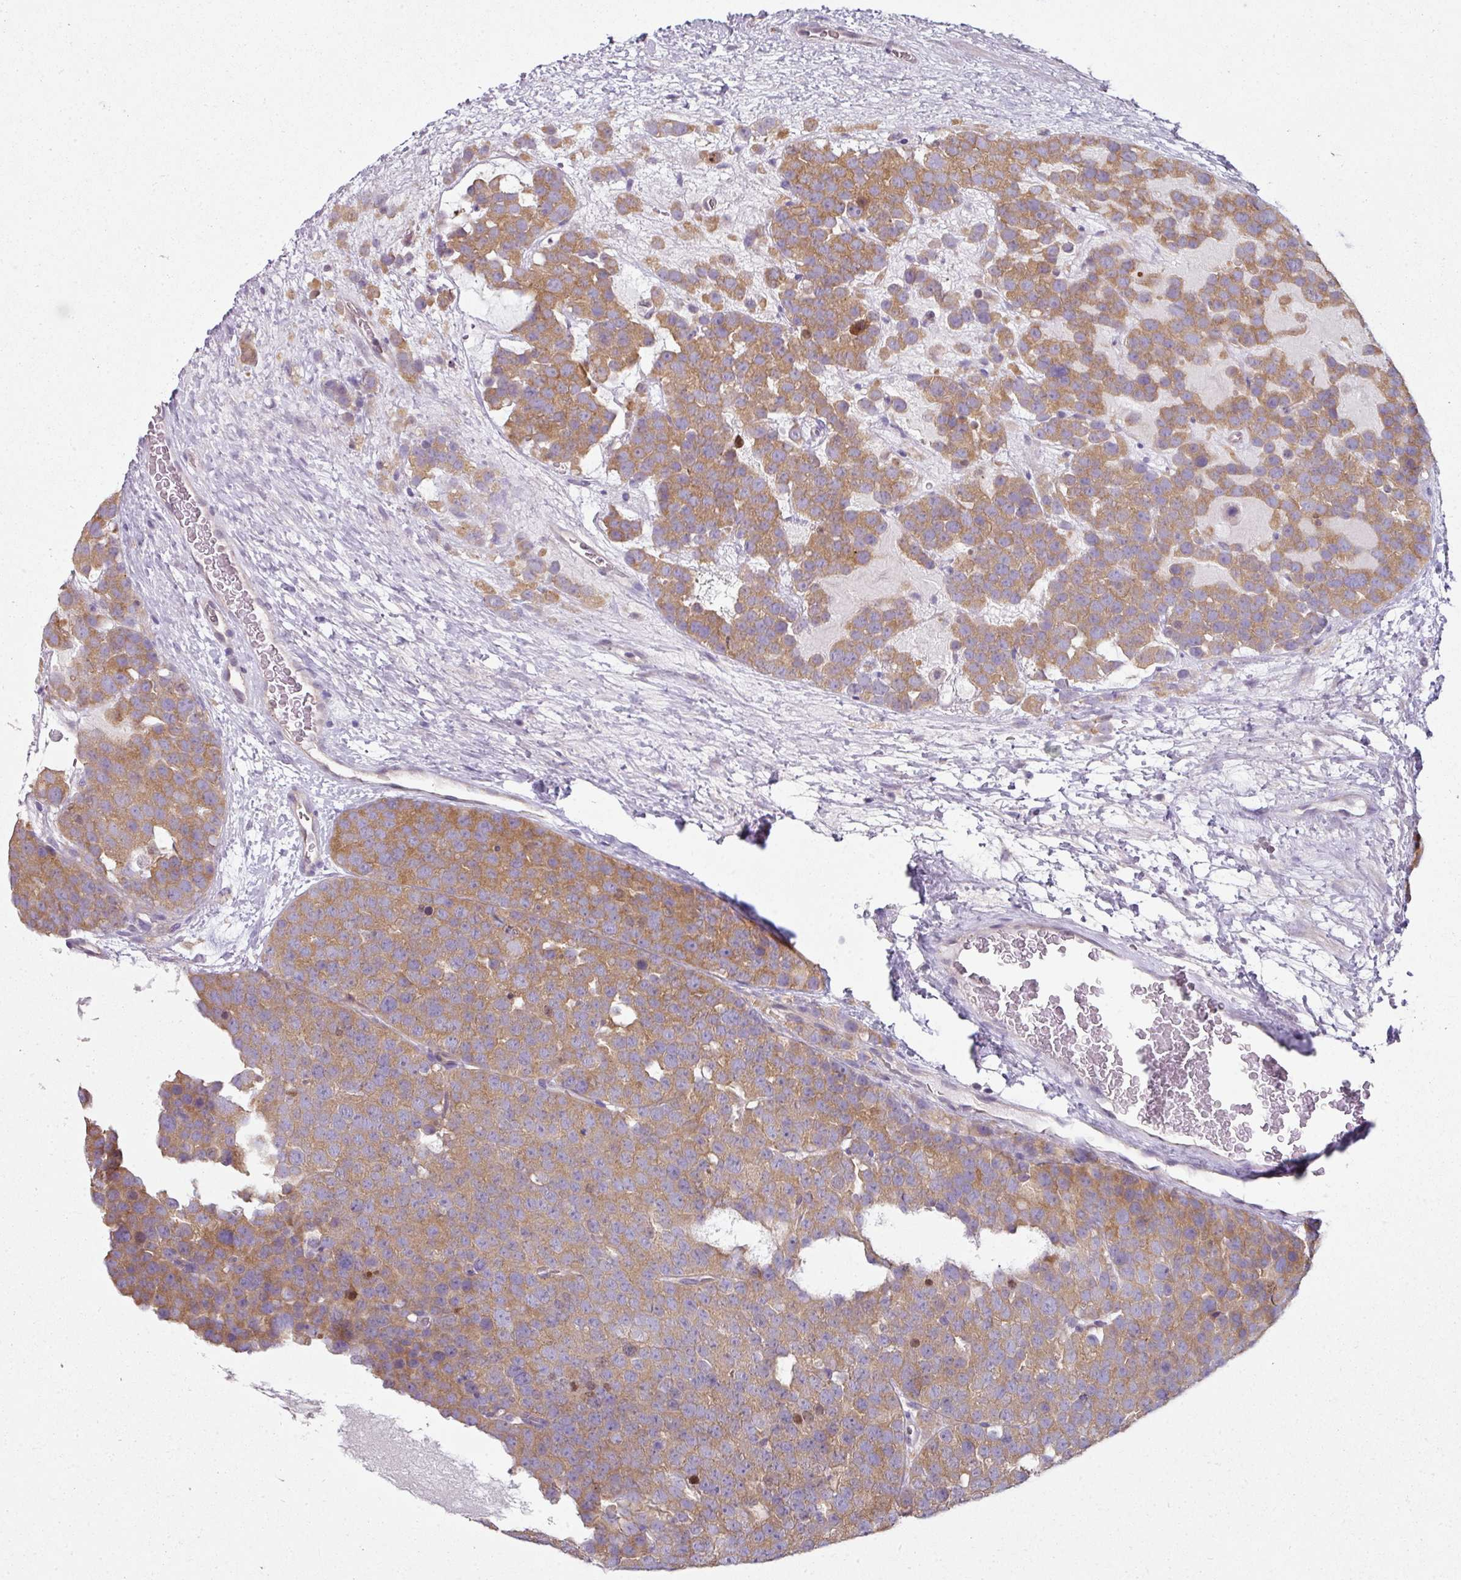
{"staining": {"intensity": "moderate", "quantity": ">75%", "location": "cytoplasmic/membranous"}, "tissue": "testis cancer", "cell_type": "Tumor cells", "image_type": "cancer", "snomed": [{"axis": "morphology", "description": "Seminoma, NOS"}, {"axis": "topography", "description": "Testis"}], "caption": "Protein staining of testis seminoma tissue shows moderate cytoplasmic/membranous staining in about >75% of tumor cells.", "gene": "C19orf33", "patient": {"sex": "male", "age": 71}}